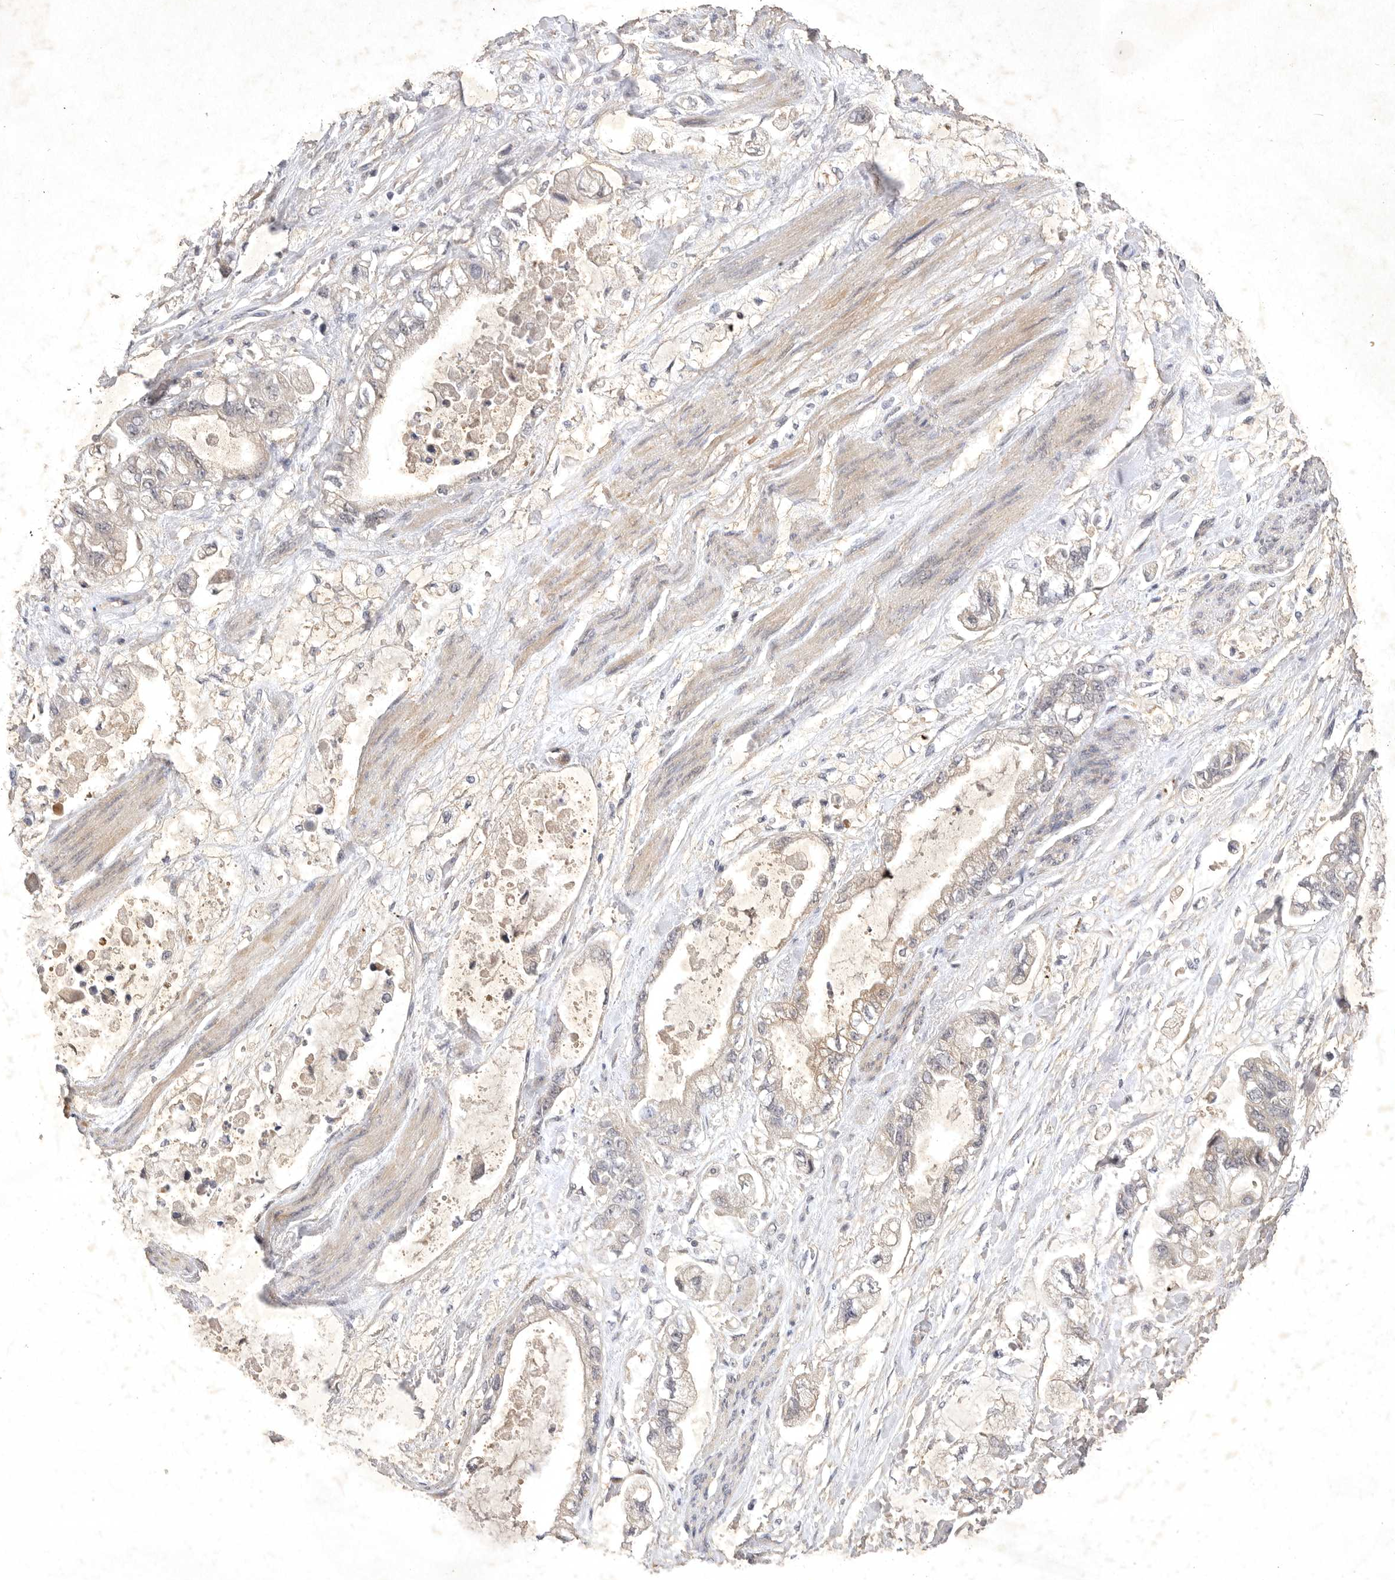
{"staining": {"intensity": "negative", "quantity": "none", "location": "none"}, "tissue": "stomach cancer", "cell_type": "Tumor cells", "image_type": "cancer", "snomed": [{"axis": "morphology", "description": "Normal tissue, NOS"}, {"axis": "morphology", "description": "Adenocarcinoma, NOS"}, {"axis": "topography", "description": "Stomach"}], "caption": "Histopathology image shows no protein expression in tumor cells of stomach cancer tissue. The staining is performed using DAB brown chromogen with nuclei counter-stained in using hematoxylin.", "gene": "PTPDC1", "patient": {"sex": "male", "age": 62}}